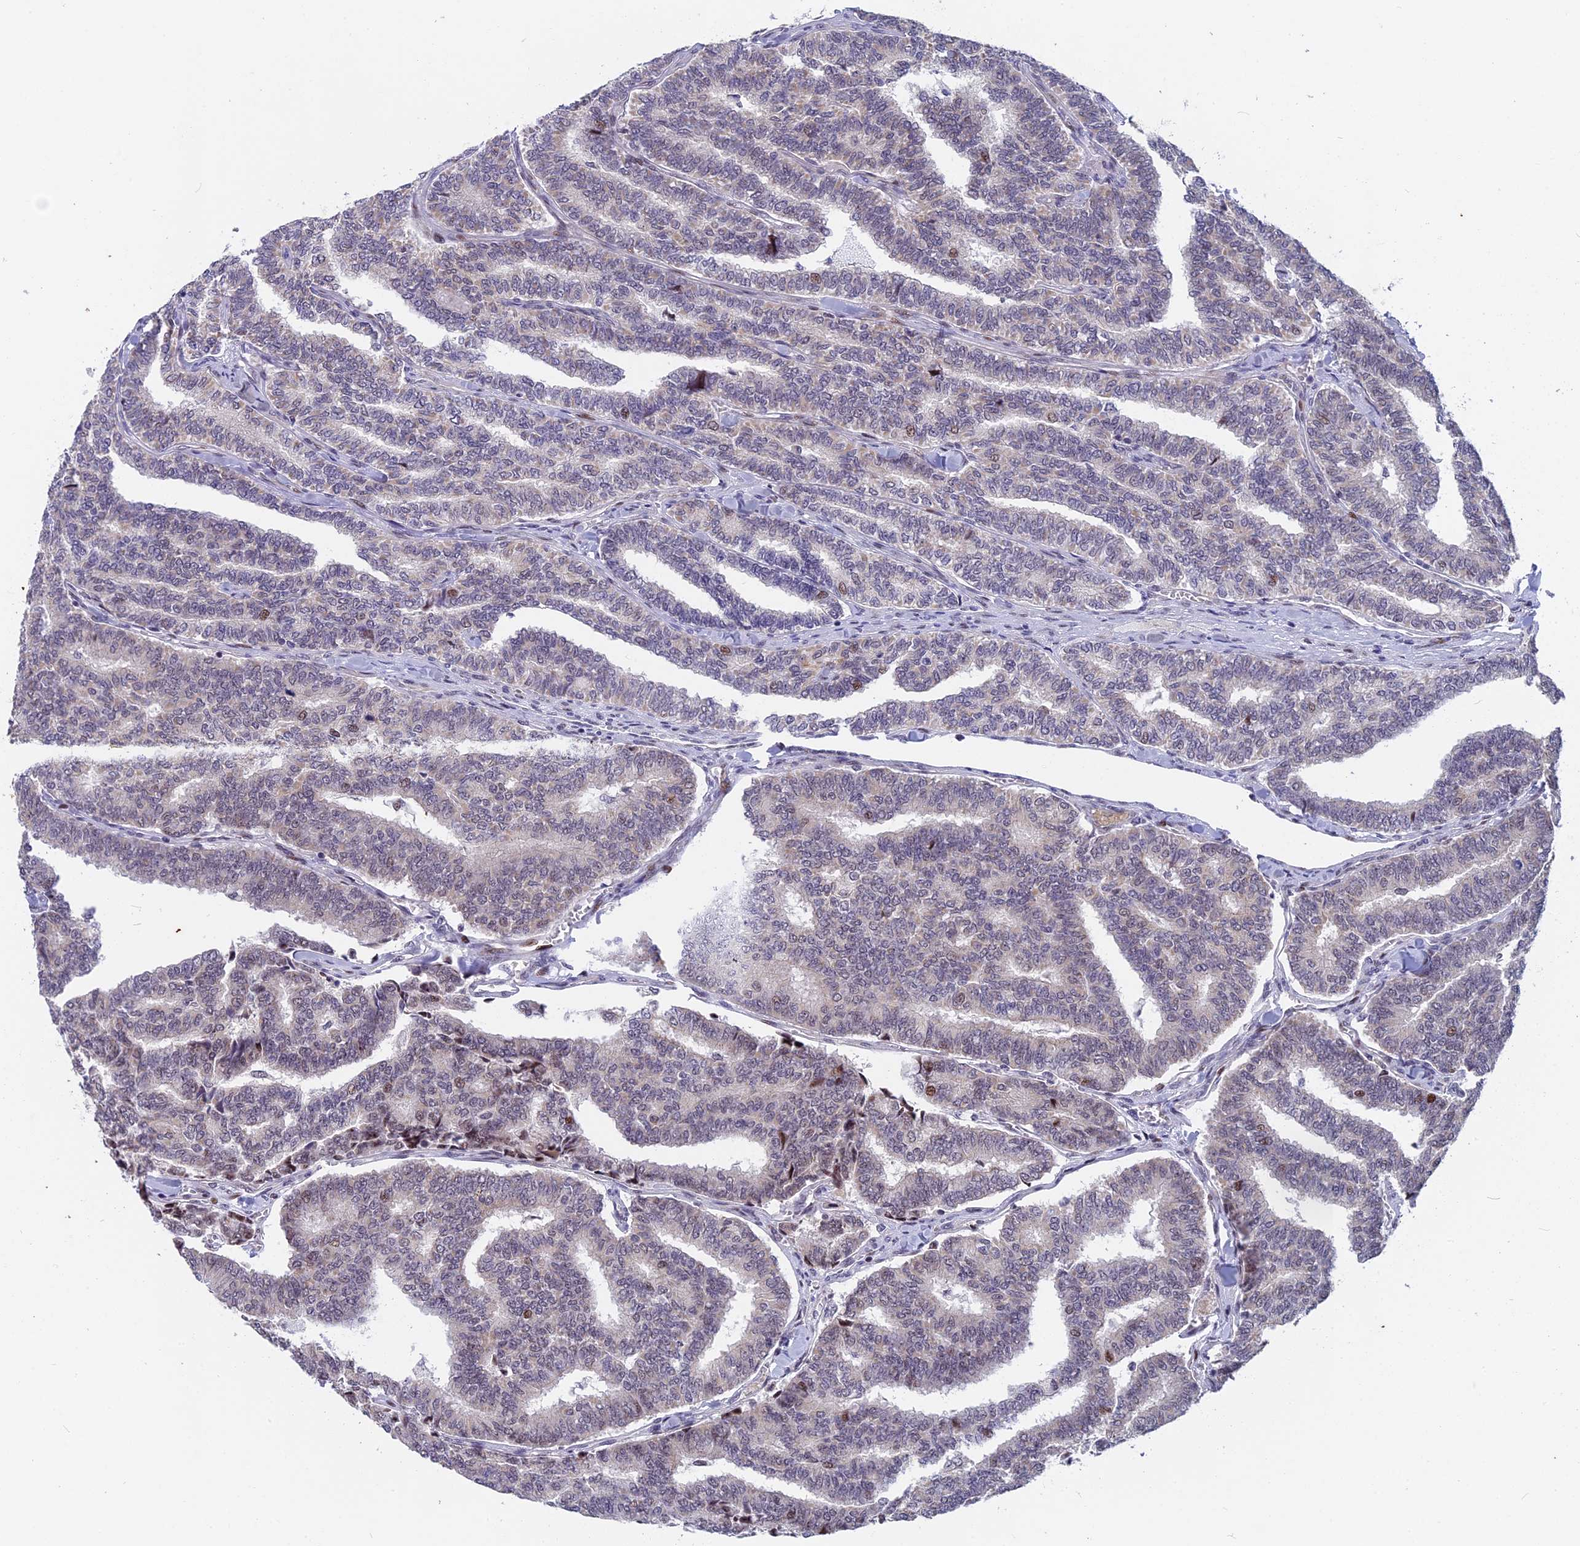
{"staining": {"intensity": "negative", "quantity": "none", "location": "none"}, "tissue": "thyroid cancer", "cell_type": "Tumor cells", "image_type": "cancer", "snomed": [{"axis": "morphology", "description": "Papillary adenocarcinoma, NOS"}, {"axis": "topography", "description": "Thyroid gland"}], "caption": "IHC of thyroid cancer (papillary adenocarcinoma) shows no staining in tumor cells.", "gene": "ANKRD34B", "patient": {"sex": "female", "age": 35}}